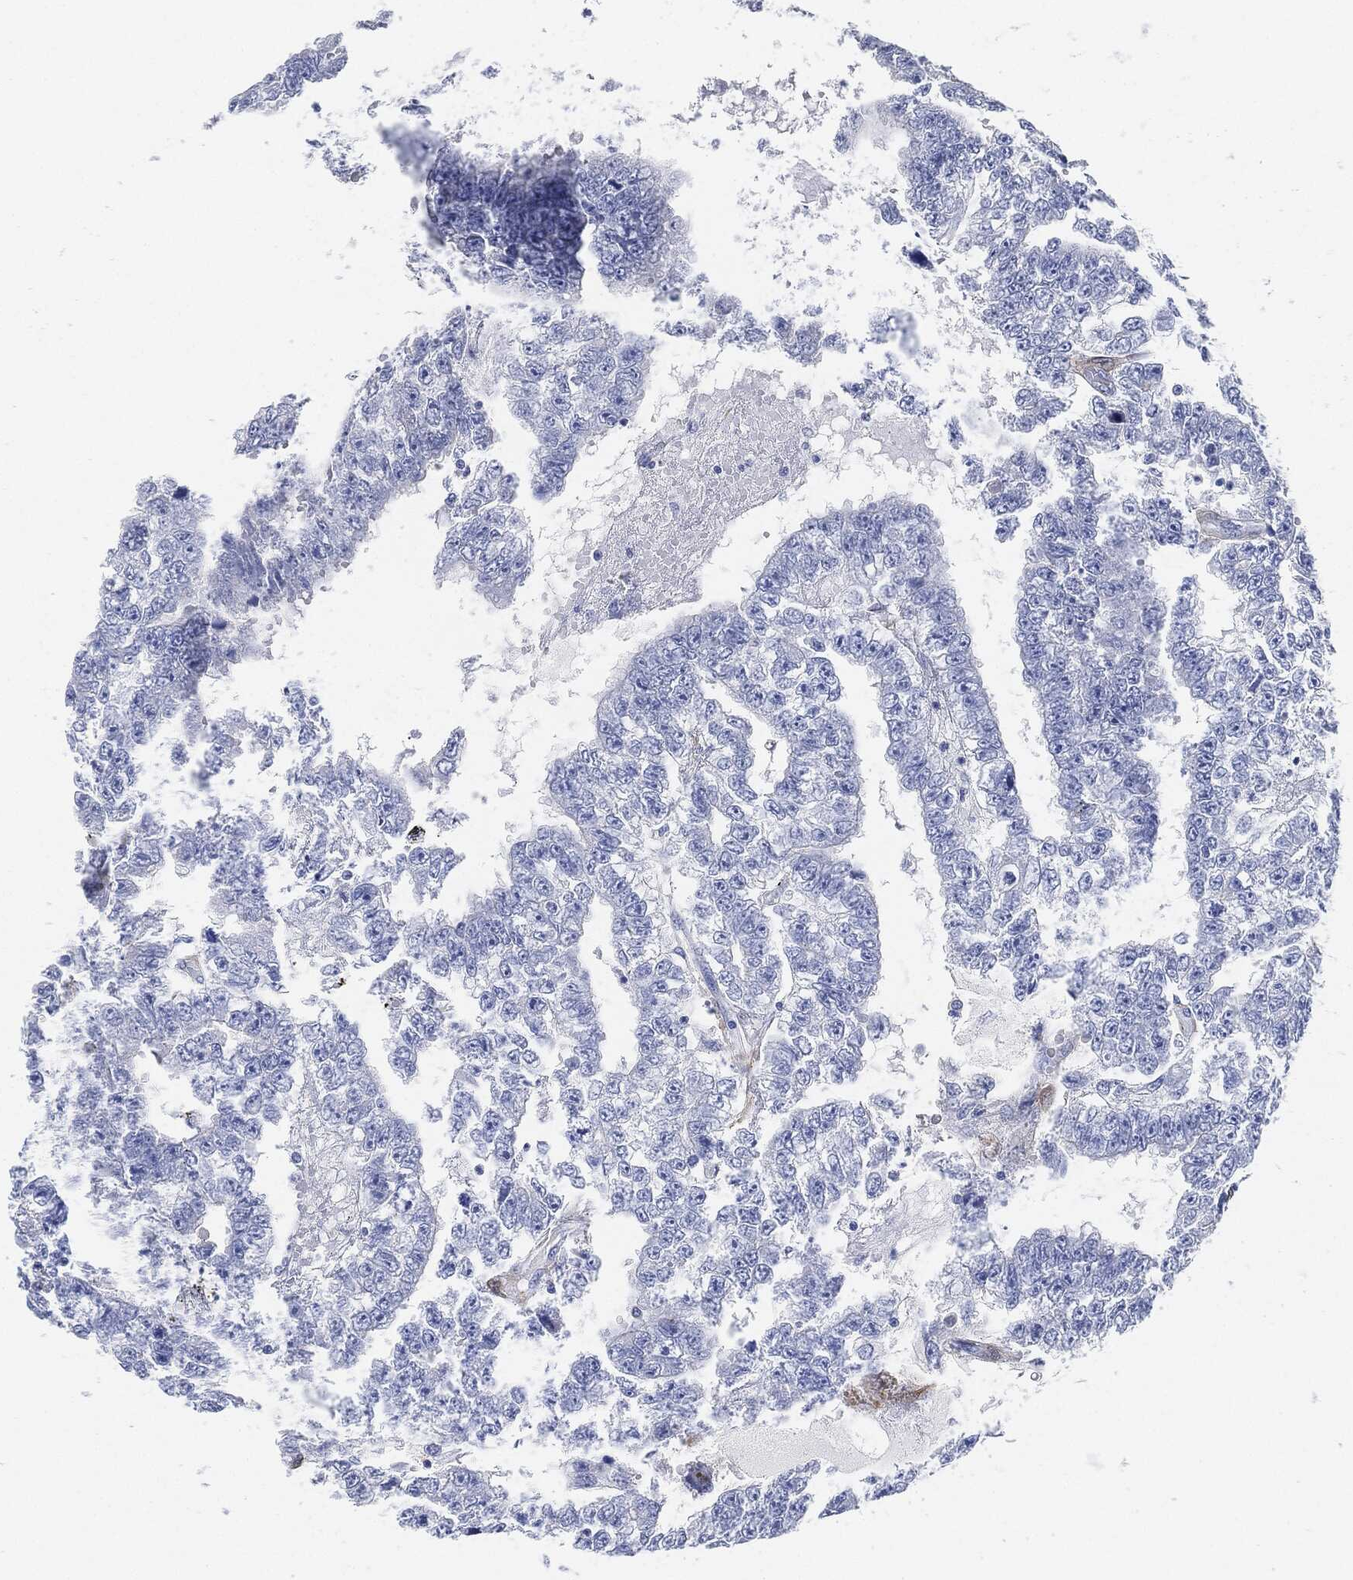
{"staining": {"intensity": "negative", "quantity": "none", "location": "none"}, "tissue": "testis cancer", "cell_type": "Tumor cells", "image_type": "cancer", "snomed": [{"axis": "morphology", "description": "Carcinoma, Embryonal, NOS"}, {"axis": "topography", "description": "Testis"}], "caption": "Tumor cells show no significant protein expression in testis cancer.", "gene": "TAGLN", "patient": {"sex": "male", "age": 25}}